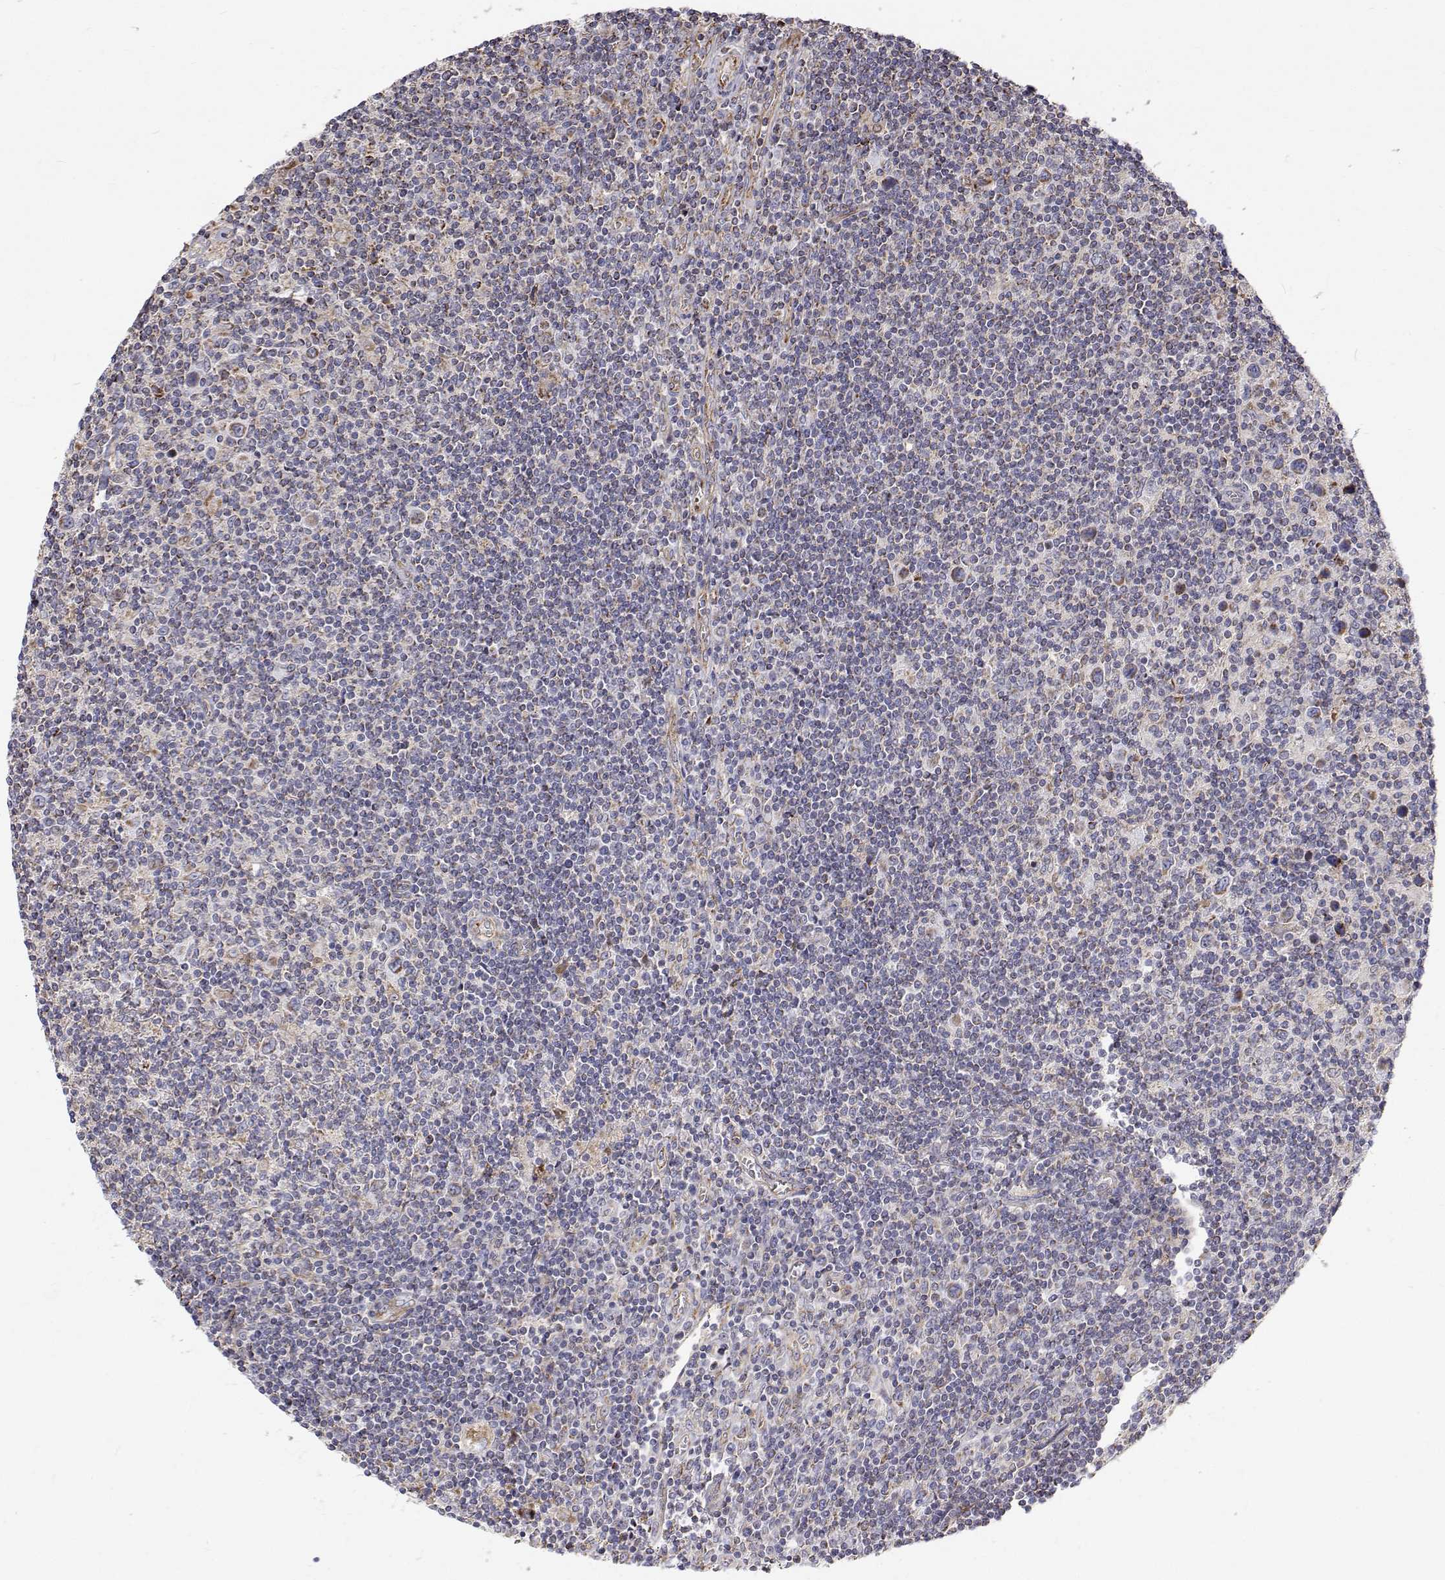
{"staining": {"intensity": "weak", "quantity": "25%-75%", "location": "cytoplasmic/membranous"}, "tissue": "lymphoma", "cell_type": "Tumor cells", "image_type": "cancer", "snomed": [{"axis": "morphology", "description": "Hodgkin's disease, NOS"}, {"axis": "topography", "description": "Lymph node"}], "caption": "Immunohistochemical staining of human lymphoma displays low levels of weak cytoplasmic/membranous positivity in approximately 25%-75% of tumor cells.", "gene": "SPICE1", "patient": {"sex": "male", "age": 40}}